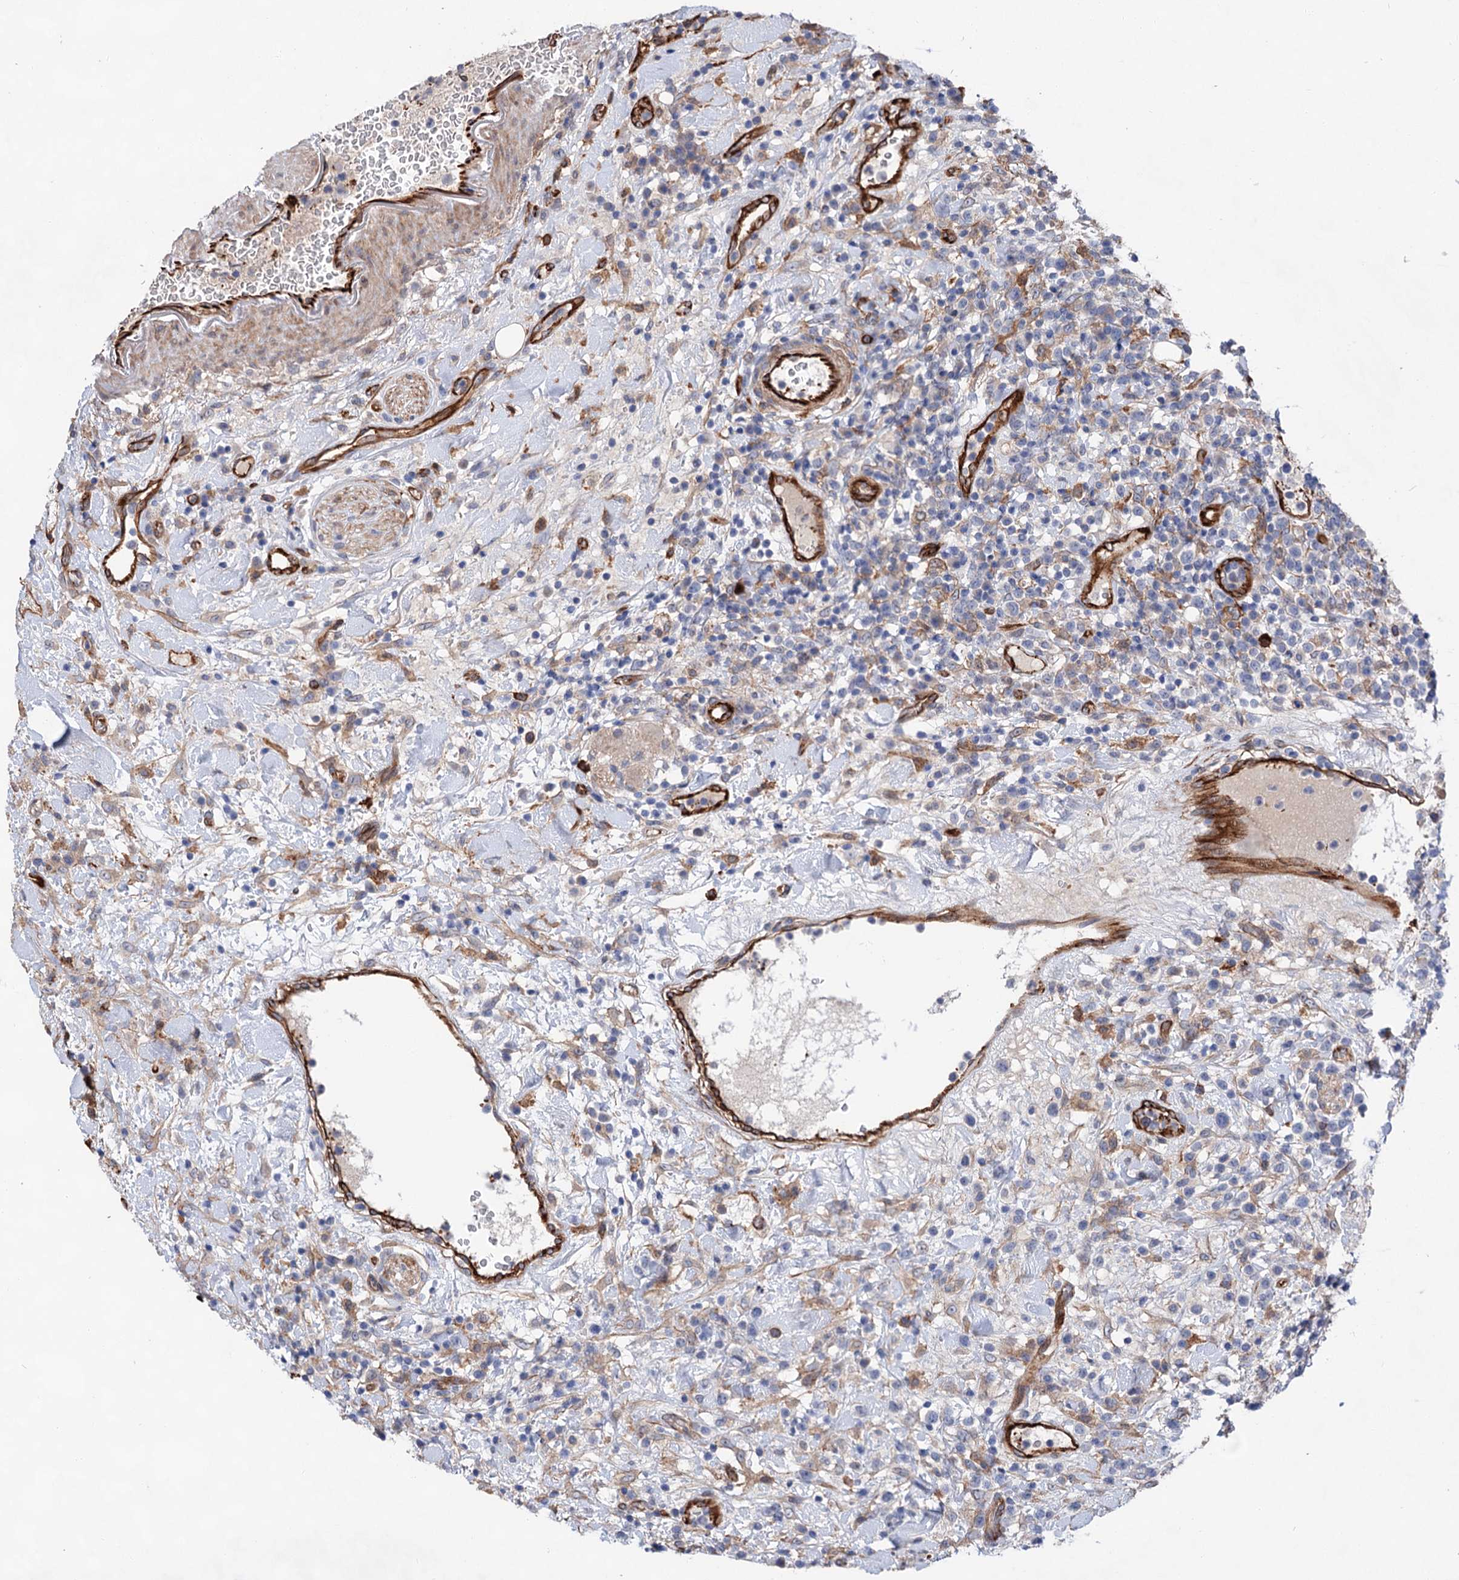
{"staining": {"intensity": "negative", "quantity": "none", "location": "none"}, "tissue": "lymphoma", "cell_type": "Tumor cells", "image_type": "cancer", "snomed": [{"axis": "morphology", "description": "Malignant lymphoma, non-Hodgkin's type, High grade"}, {"axis": "topography", "description": "Colon"}], "caption": "Immunohistochemistry micrograph of neoplastic tissue: human lymphoma stained with DAB (3,3'-diaminobenzidine) exhibits no significant protein positivity in tumor cells. Brightfield microscopy of IHC stained with DAB (3,3'-diaminobenzidine) (brown) and hematoxylin (blue), captured at high magnification.", "gene": "TMTC3", "patient": {"sex": "female", "age": 53}}